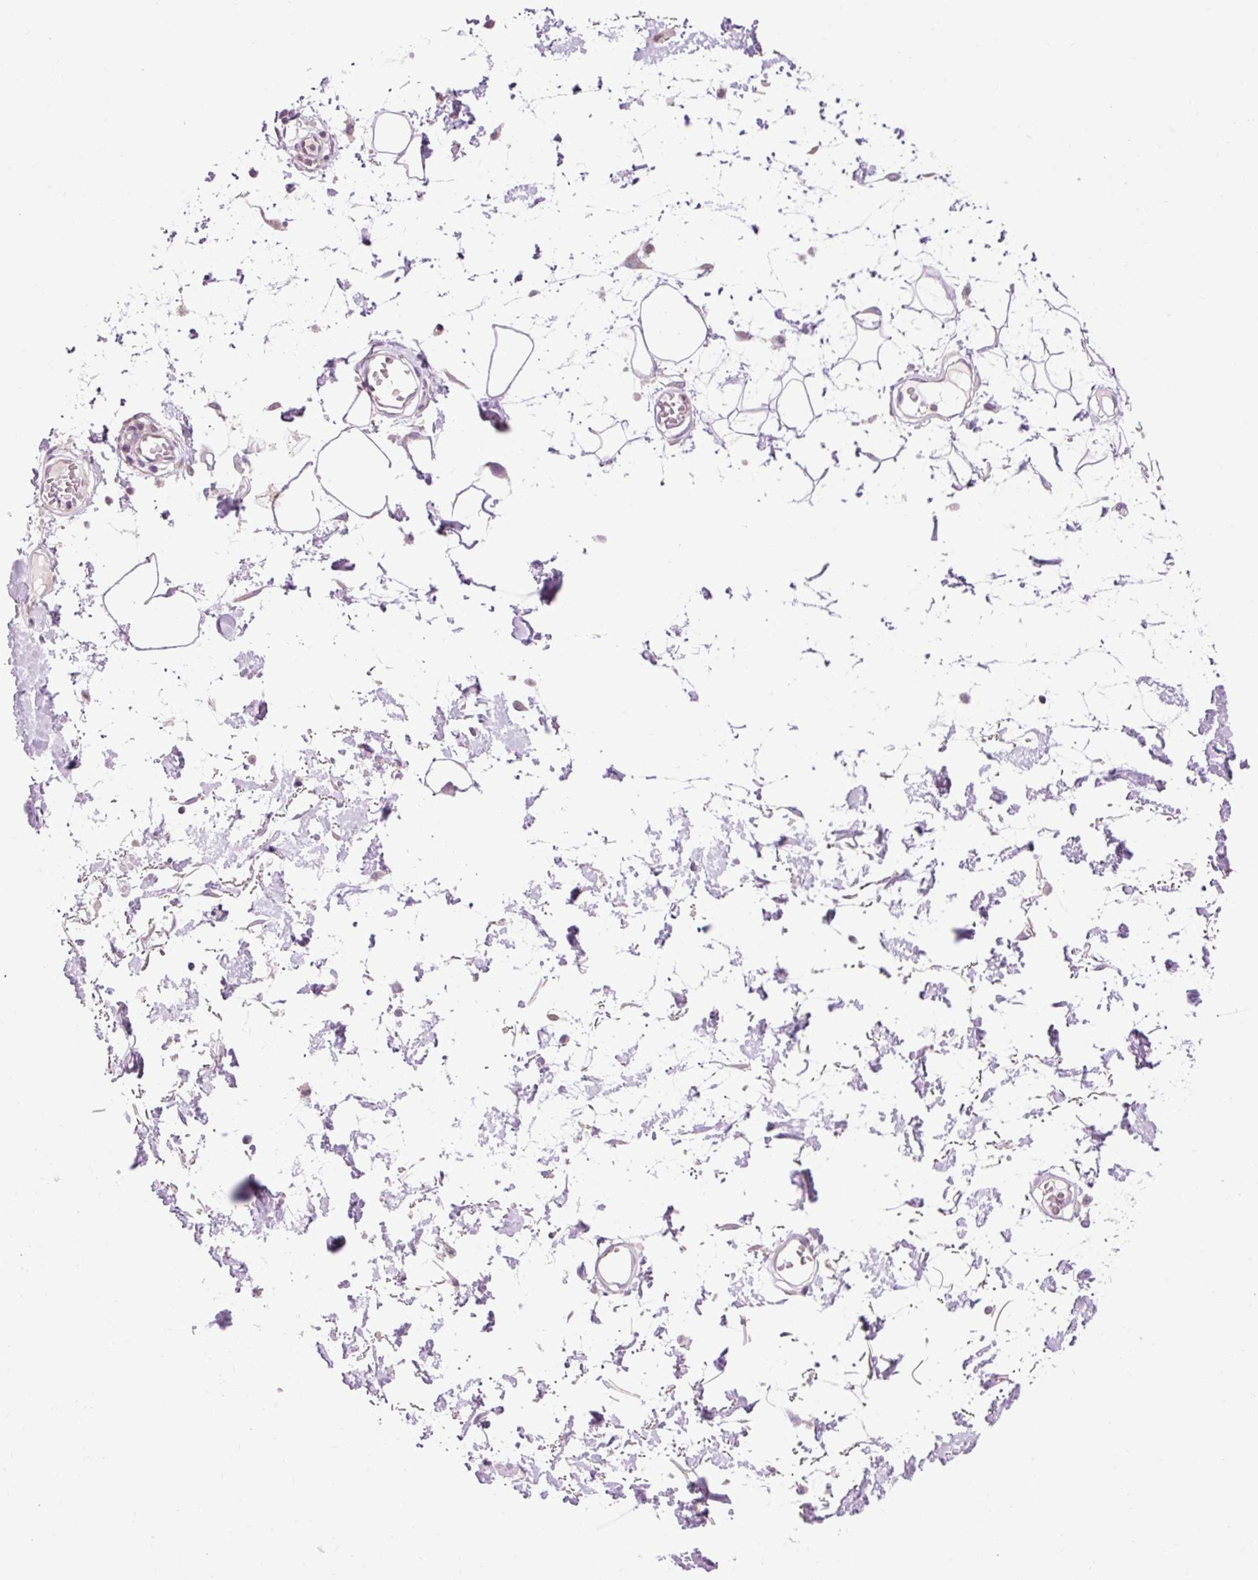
{"staining": {"intensity": "negative", "quantity": "none", "location": "none"}, "tissue": "adipose tissue", "cell_type": "Adipocytes", "image_type": "normal", "snomed": [{"axis": "morphology", "description": "Normal tissue, NOS"}, {"axis": "topography", "description": "Vulva"}, {"axis": "topography", "description": "Peripheral nerve tissue"}], "caption": "Protein analysis of benign adipose tissue demonstrates no significant positivity in adipocytes.", "gene": "IMMT", "patient": {"sex": "female", "age": 68}}